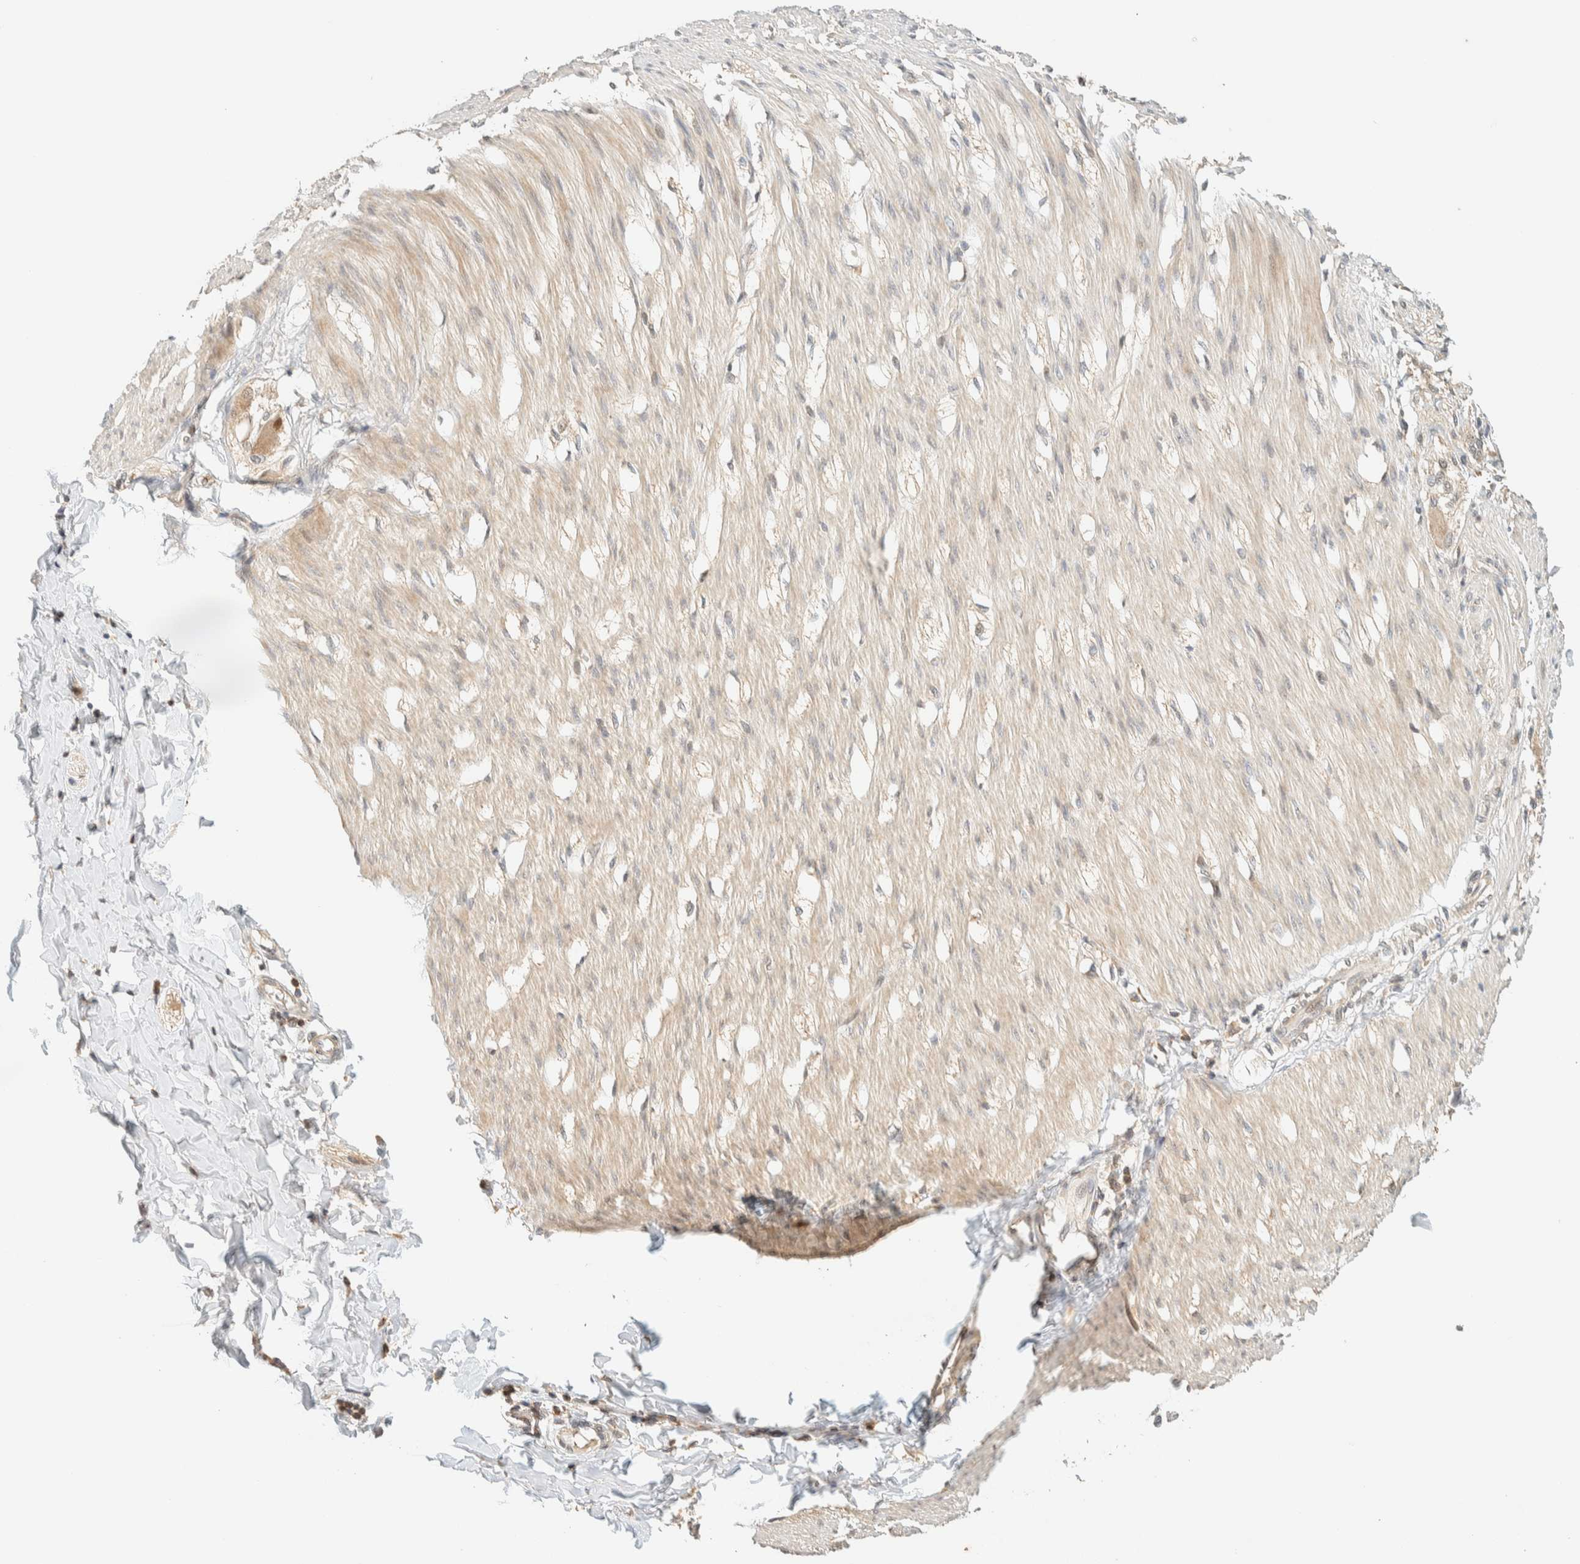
{"staining": {"intensity": "weak", "quantity": "<25%", "location": "cytoplasmic/membranous,nuclear"}, "tissue": "smooth muscle", "cell_type": "Smooth muscle cells", "image_type": "normal", "snomed": [{"axis": "morphology", "description": "Normal tissue, NOS"}, {"axis": "morphology", "description": "Adenocarcinoma, NOS"}, {"axis": "topography", "description": "Smooth muscle"}, {"axis": "topography", "description": "Colon"}], "caption": "This is an immunohistochemistry (IHC) micrograph of unremarkable smooth muscle. There is no staining in smooth muscle cells.", "gene": "ZBTB34", "patient": {"sex": "male", "age": 14}}